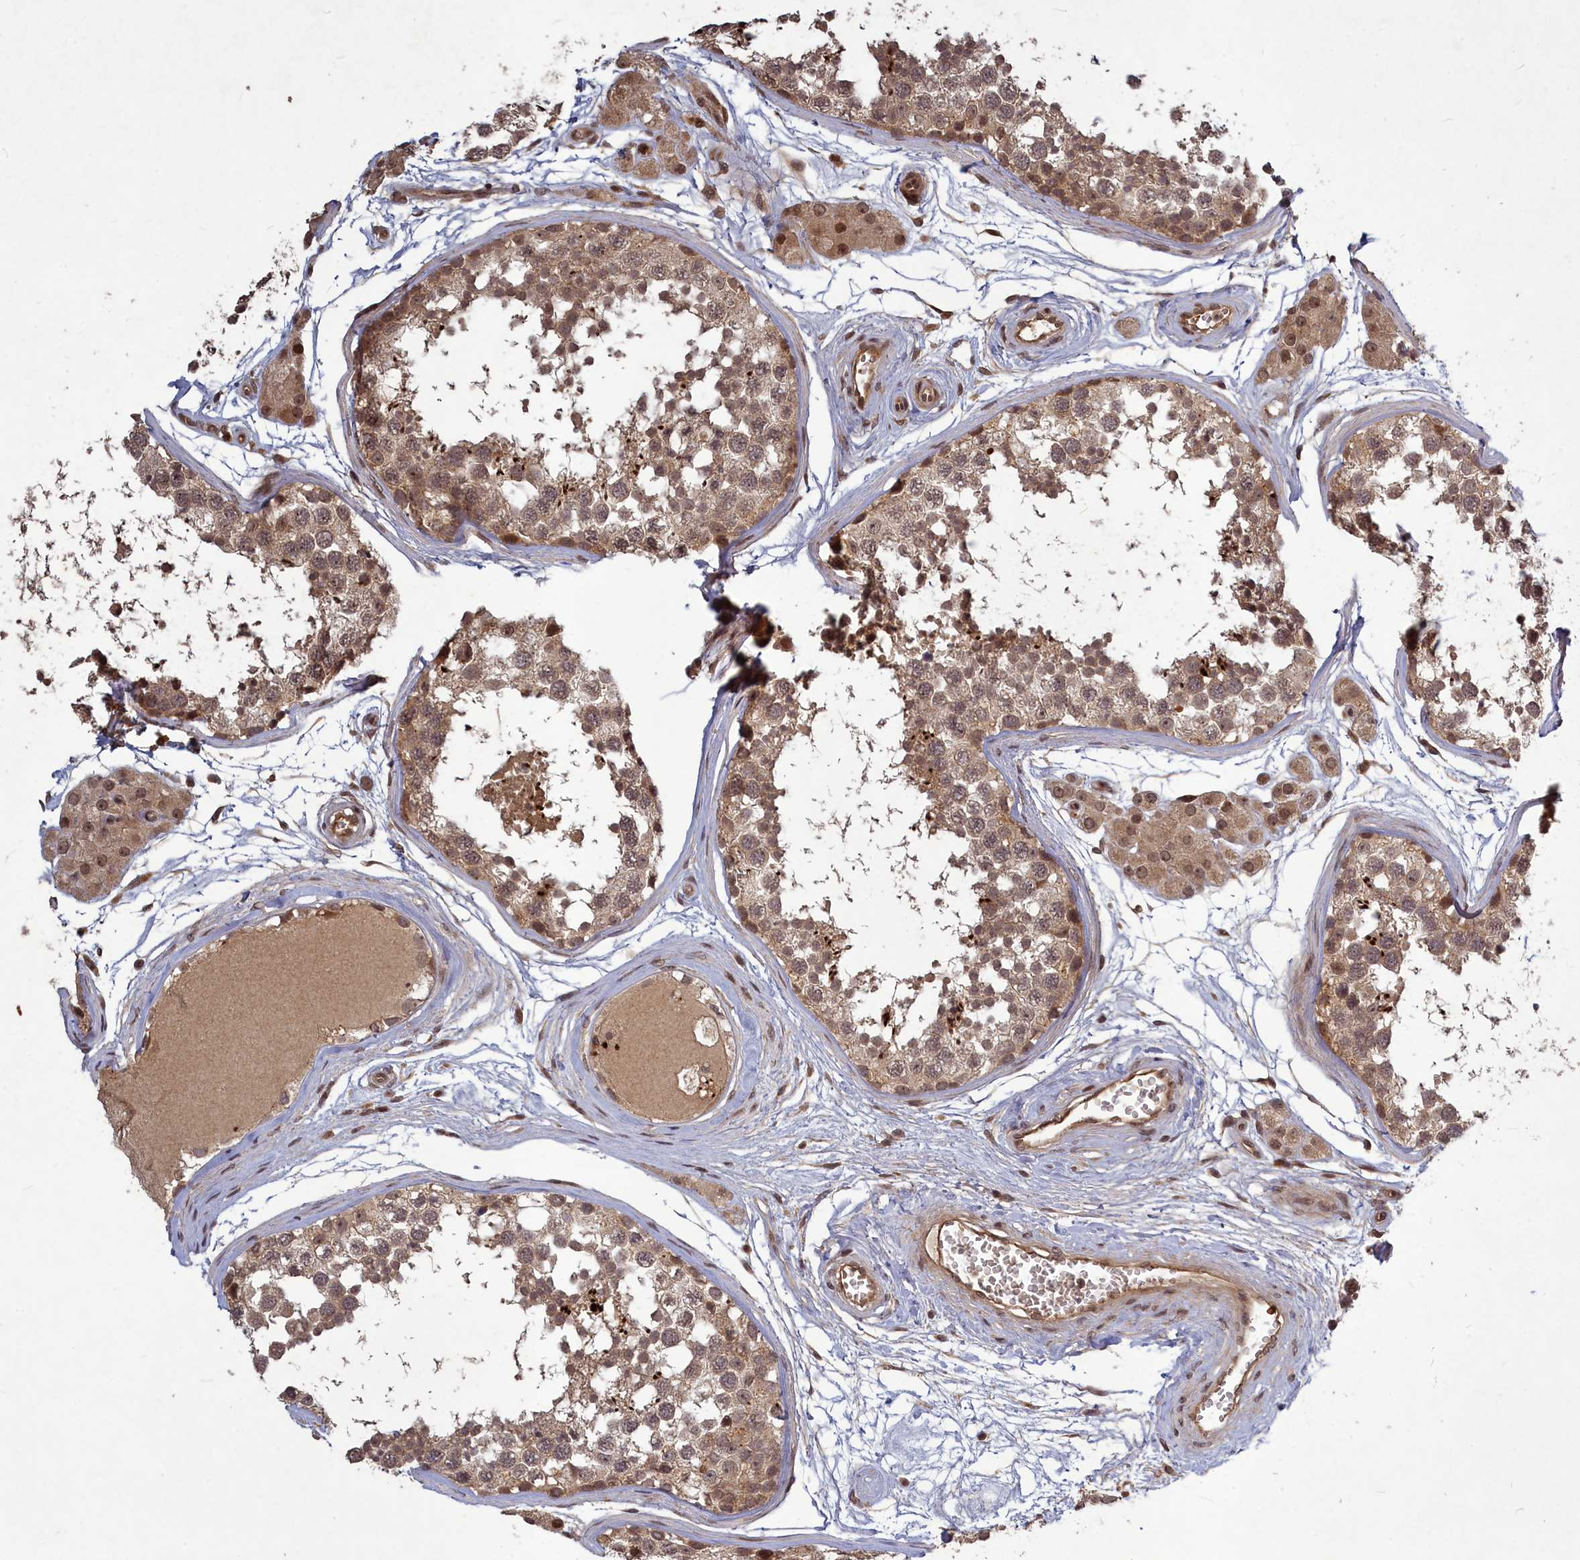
{"staining": {"intensity": "moderate", "quantity": ">75%", "location": "cytoplasmic/membranous,nuclear"}, "tissue": "testis", "cell_type": "Cells in seminiferous ducts", "image_type": "normal", "snomed": [{"axis": "morphology", "description": "Normal tissue, NOS"}, {"axis": "topography", "description": "Testis"}], "caption": "Protein staining reveals moderate cytoplasmic/membranous,nuclear staining in about >75% of cells in seminiferous ducts in normal testis.", "gene": "SRMS", "patient": {"sex": "male", "age": 56}}